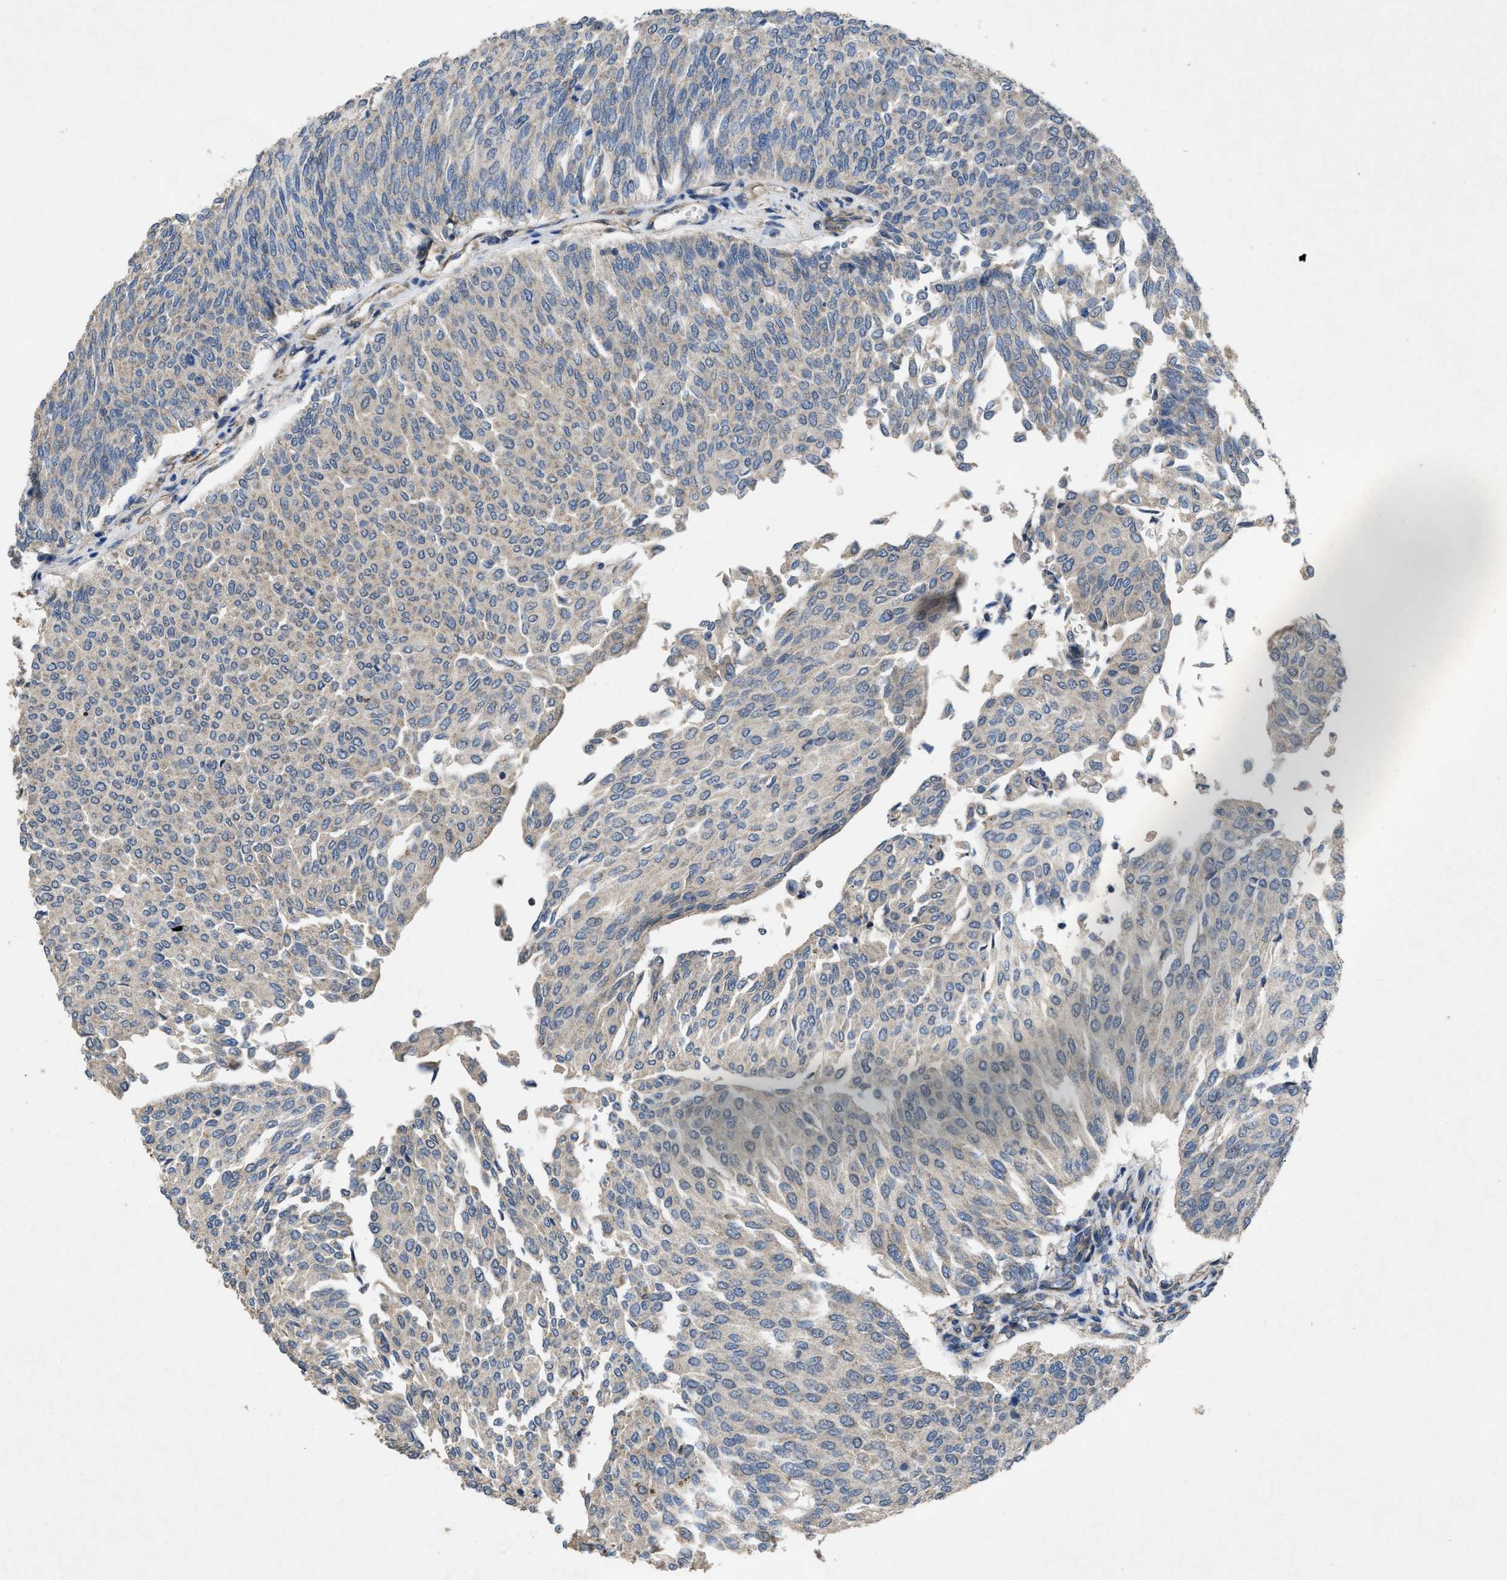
{"staining": {"intensity": "negative", "quantity": "none", "location": "none"}, "tissue": "urothelial cancer", "cell_type": "Tumor cells", "image_type": "cancer", "snomed": [{"axis": "morphology", "description": "Urothelial carcinoma, Low grade"}, {"axis": "topography", "description": "Urinary bladder"}], "caption": "A micrograph of human urothelial cancer is negative for staining in tumor cells.", "gene": "ARL6", "patient": {"sex": "female", "age": 79}}